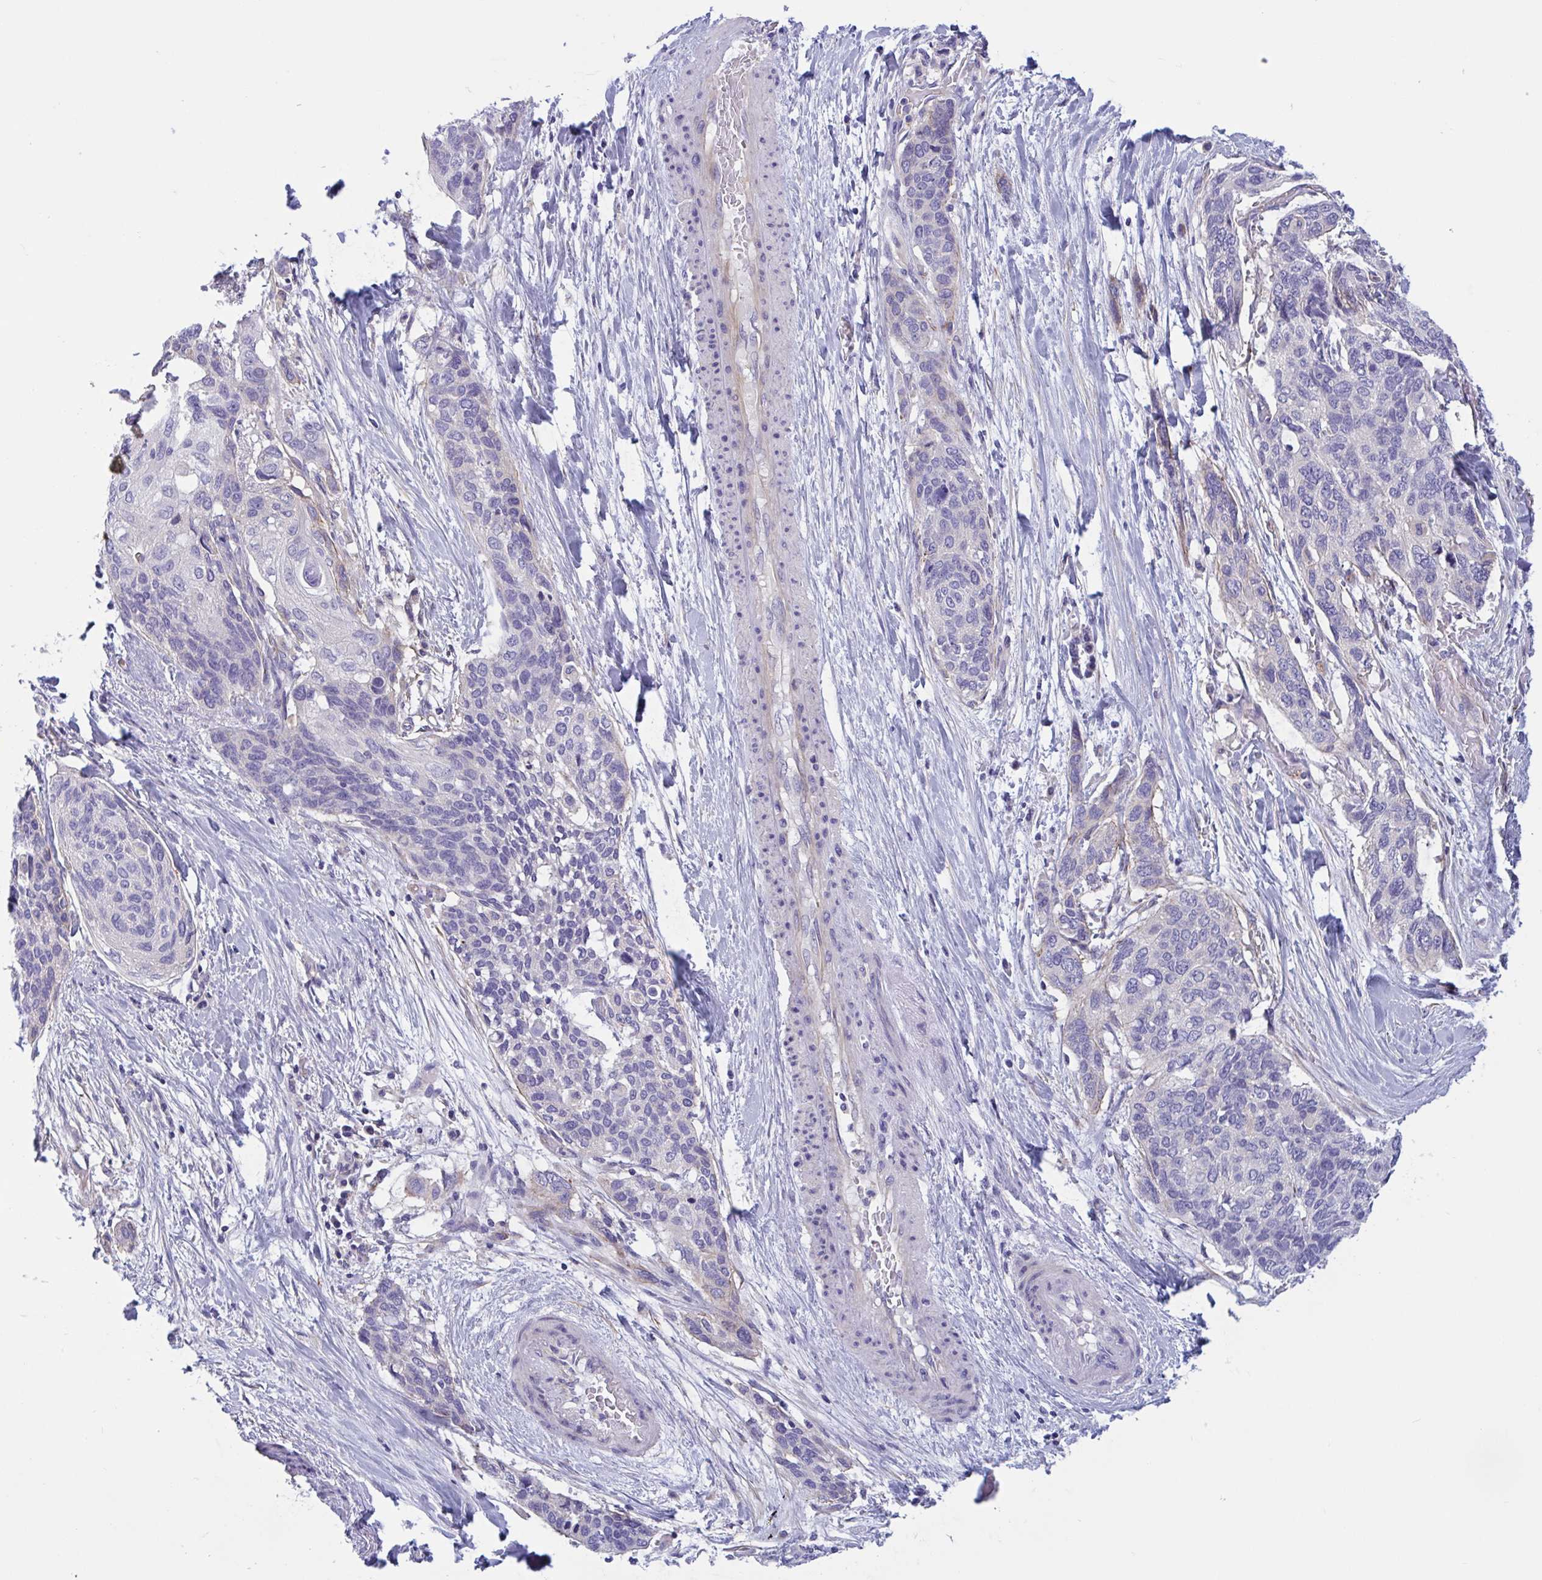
{"staining": {"intensity": "negative", "quantity": "none", "location": "none"}, "tissue": "lung cancer", "cell_type": "Tumor cells", "image_type": "cancer", "snomed": [{"axis": "morphology", "description": "Squamous cell carcinoma, NOS"}, {"axis": "morphology", "description": "Squamous cell carcinoma, metastatic, NOS"}, {"axis": "topography", "description": "Lymph node"}, {"axis": "topography", "description": "Lung"}], "caption": "Tumor cells show no significant positivity in metastatic squamous cell carcinoma (lung).", "gene": "OXLD1", "patient": {"sex": "male", "age": 41}}